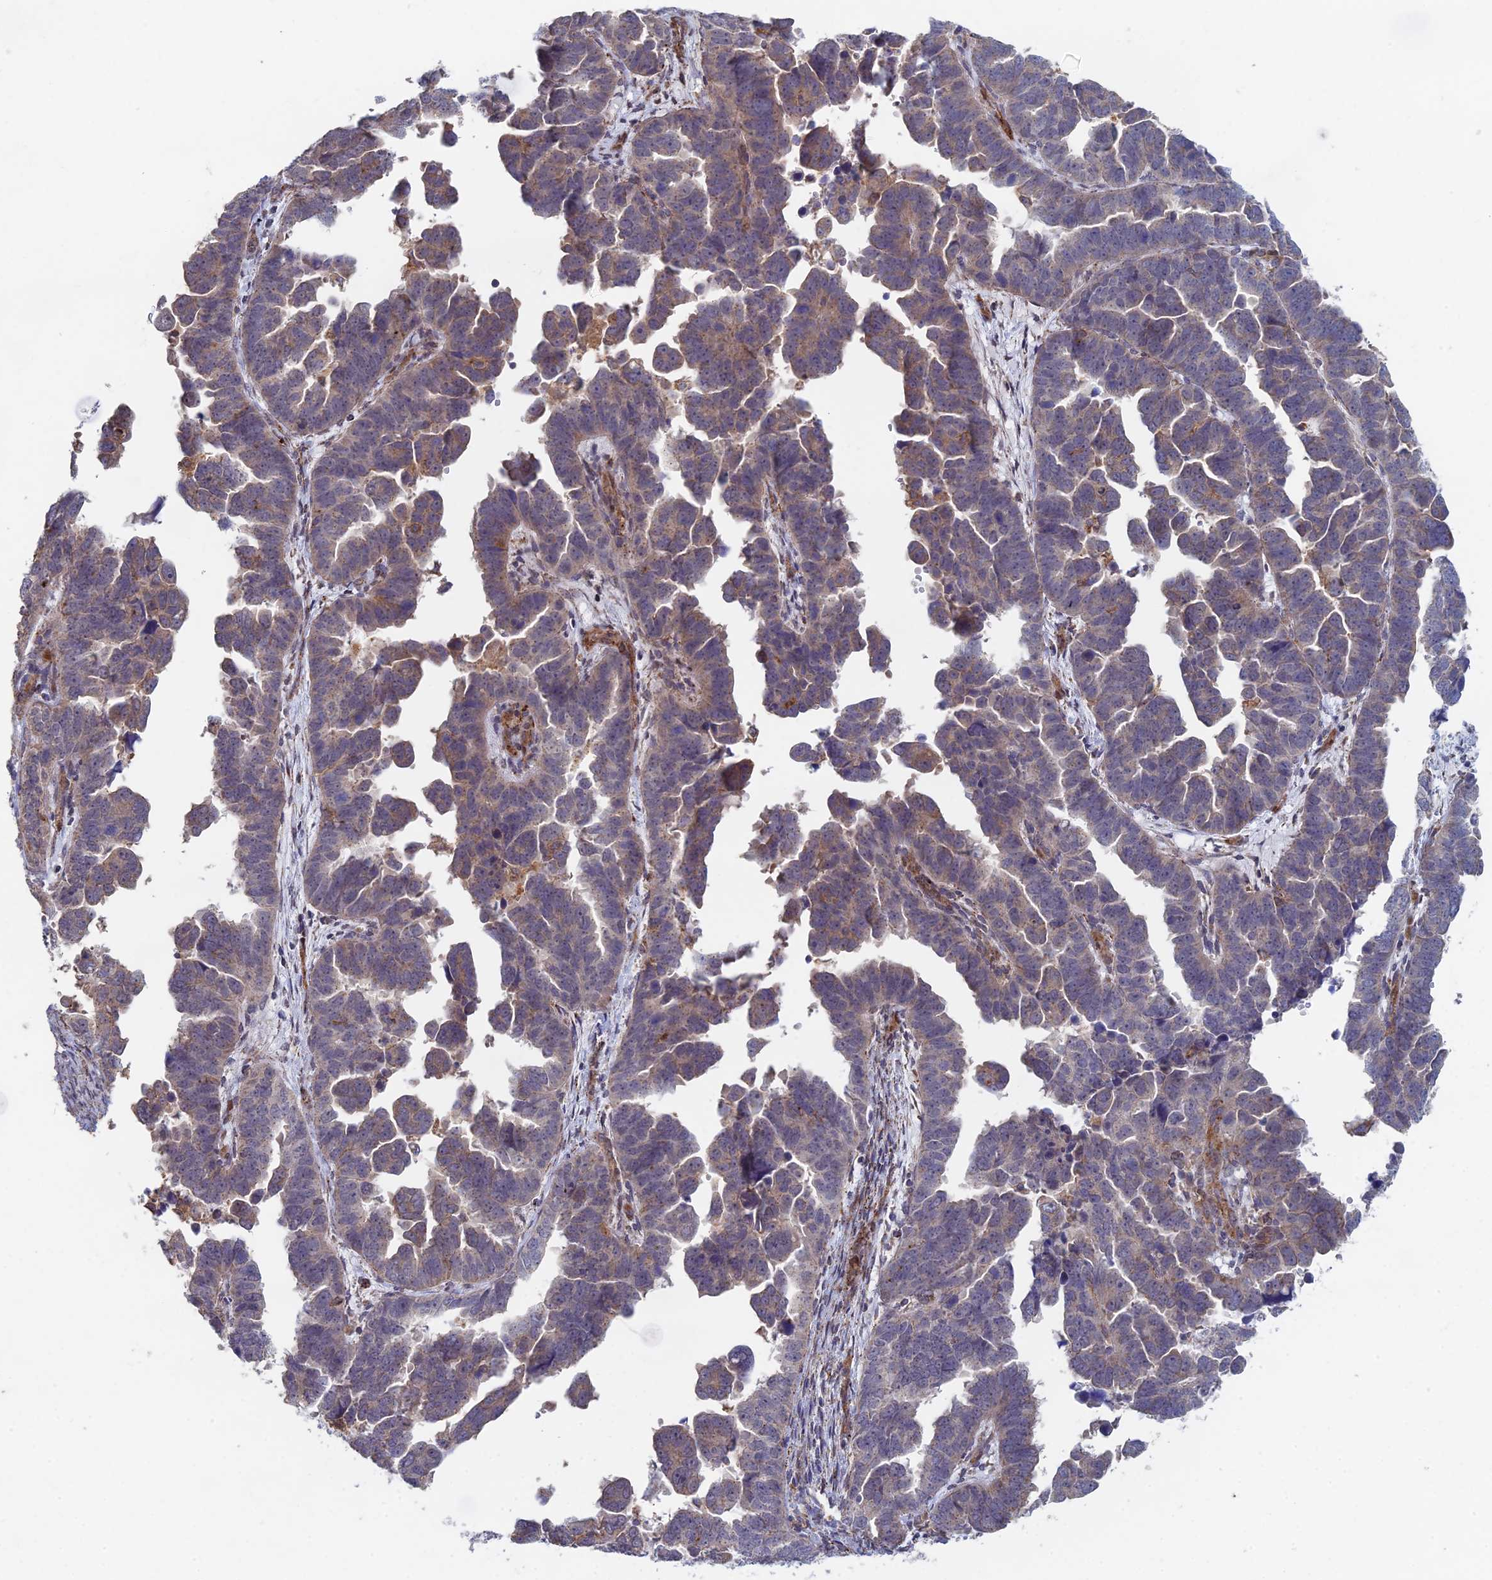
{"staining": {"intensity": "weak", "quantity": "25%-75%", "location": "cytoplasmic/membranous"}, "tissue": "endometrial cancer", "cell_type": "Tumor cells", "image_type": "cancer", "snomed": [{"axis": "morphology", "description": "Adenocarcinoma, NOS"}, {"axis": "topography", "description": "Endometrium"}], "caption": "Immunohistochemistry (DAB (3,3'-diaminobenzidine)) staining of endometrial adenocarcinoma reveals weak cytoplasmic/membranous protein positivity in about 25%-75% of tumor cells.", "gene": "FOXS1", "patient": {"sex": "female", "age": 75}}